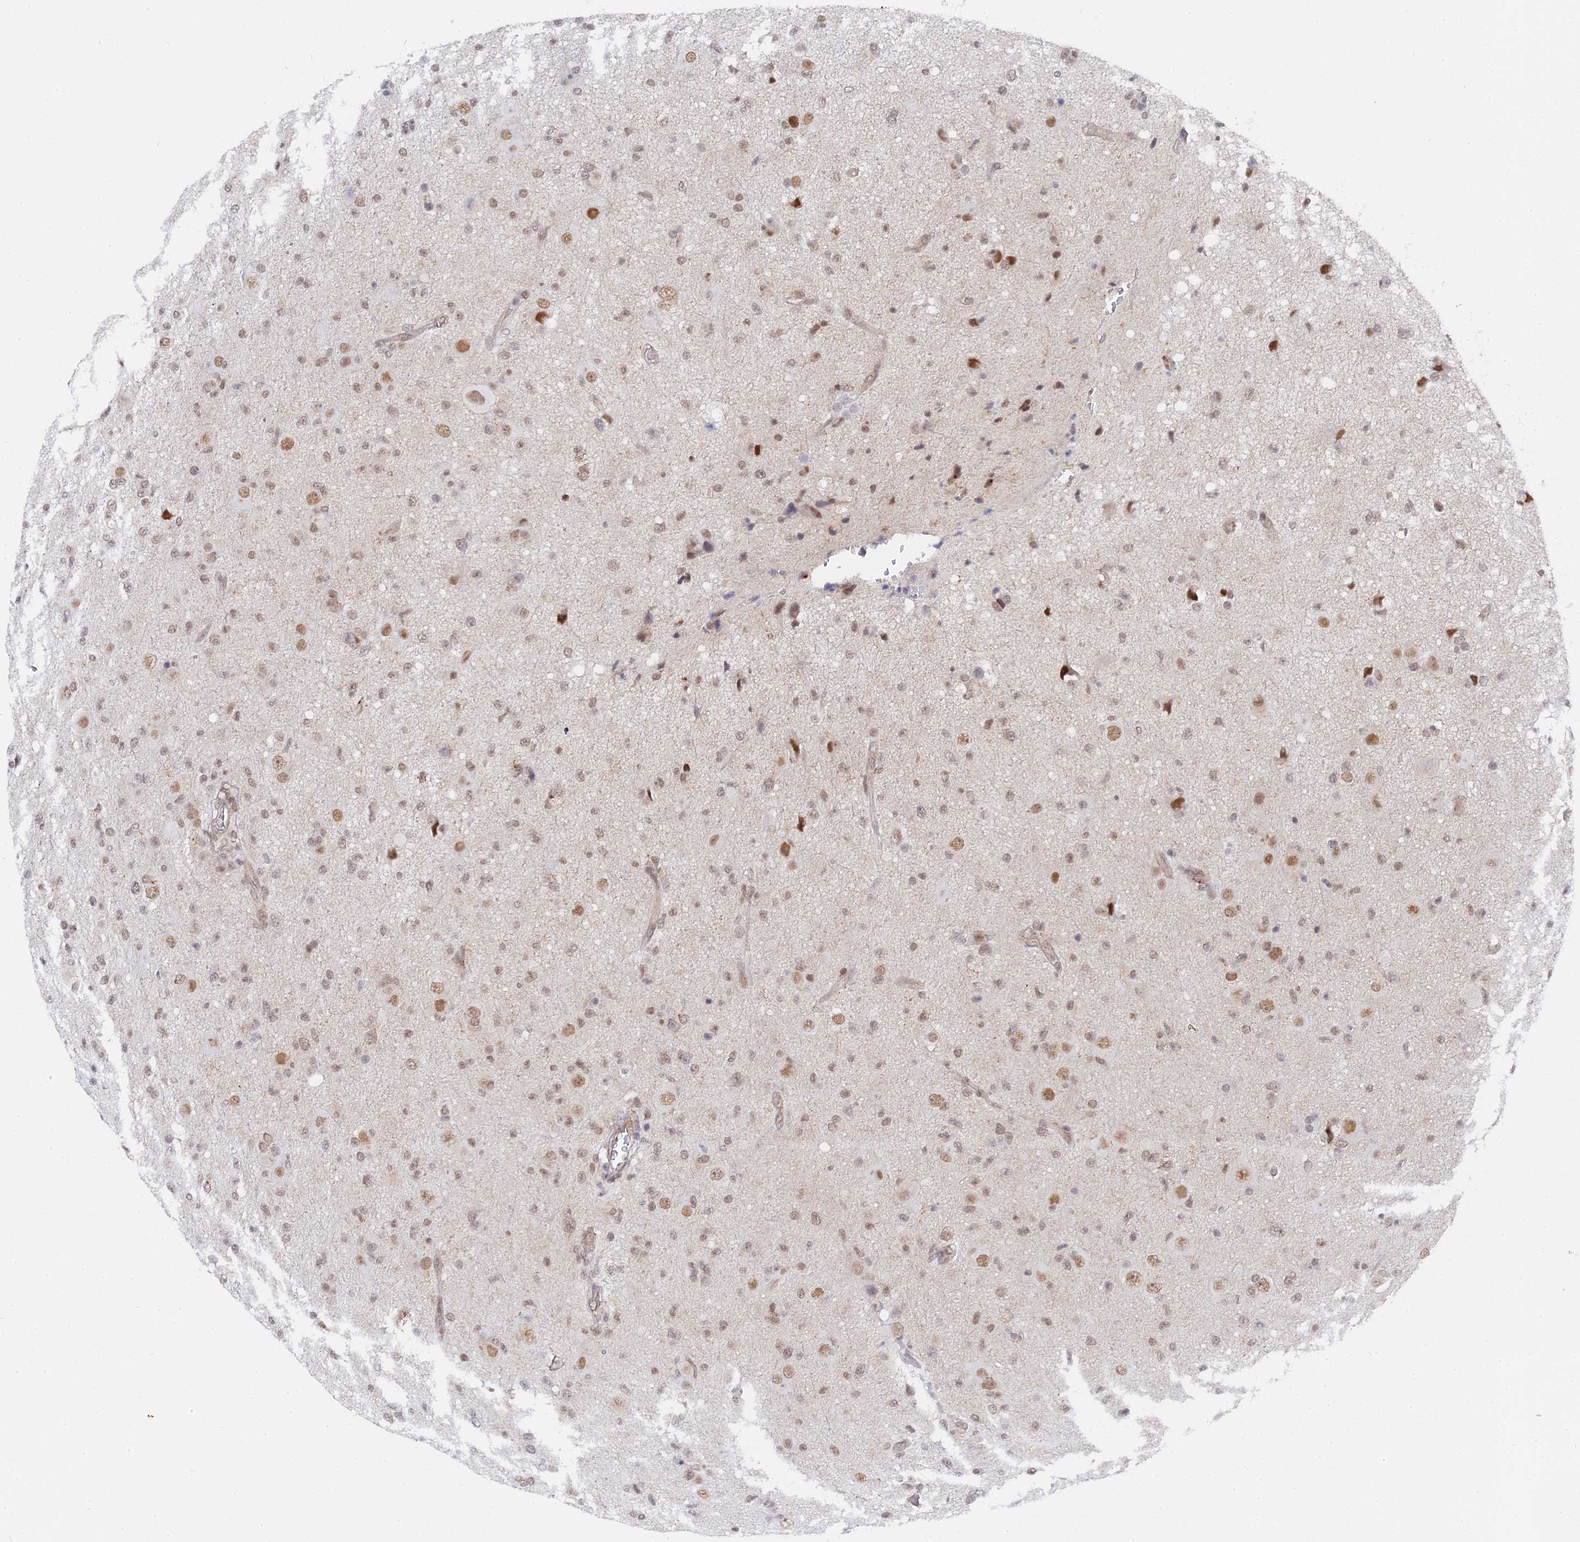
{"staining": {"intensity": "moderate", "quantity": "25%-75%", "location": "nuclear"}, "tissue": "glioma", "cell_type": "Tumor cells", "image_type": "cancer", "snomed": [{"axis": "morphology", "description": "Glioma, malignant, High grade"}, {"axis": "topography", "description": "Brain"}], "caption": "Protein expression analysis of human malignant high-grade glioma reveals moderate nuclear expression in about 25%-75% of tumor cells.", "gene": "CCDC85A", "patient": {"sex": "female", "age": 57}}